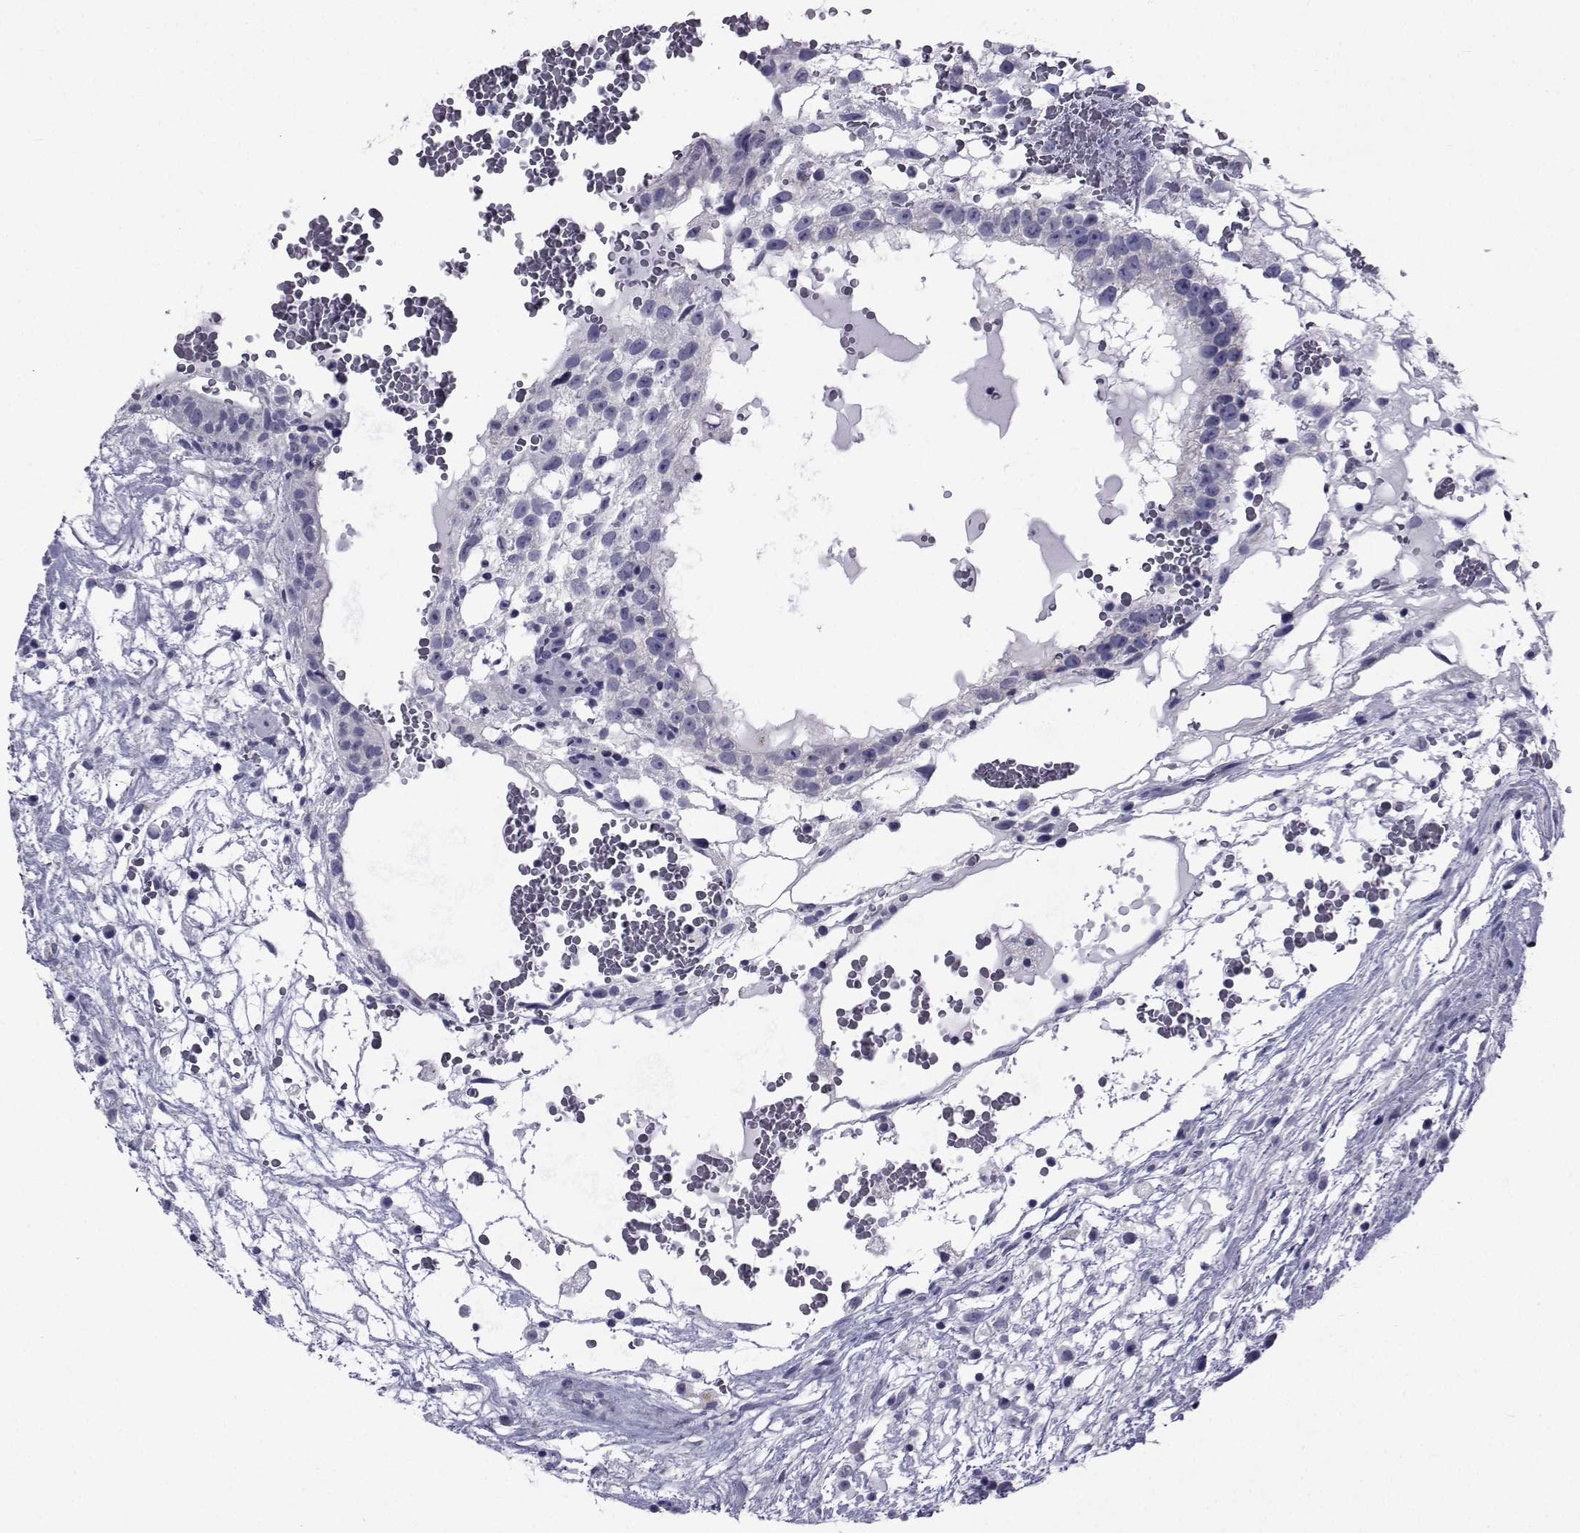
{"staining": {"intensity": "negative", "quantity": "none", "location": "none"}, "tissue": "testis cancer", "cell_type": "Tumor cells", "image_type": "cancer", "snomed": [{"axis": "morphology", "description": "Normal tissue, NOS"}, {"axis": "morphology", "description": "Carcinoma, Embryonal, NOS"}, {"axis": "topography", "description": "Testis"}], "caption": "DAB (3,3'-diaminobenzidine) immunohistochemical staining of testis embryonal carcinoma displays no significant positivity in tumor cells.", "gene": "PDE6H", "patient": {"sex": "male", "age": 32}}